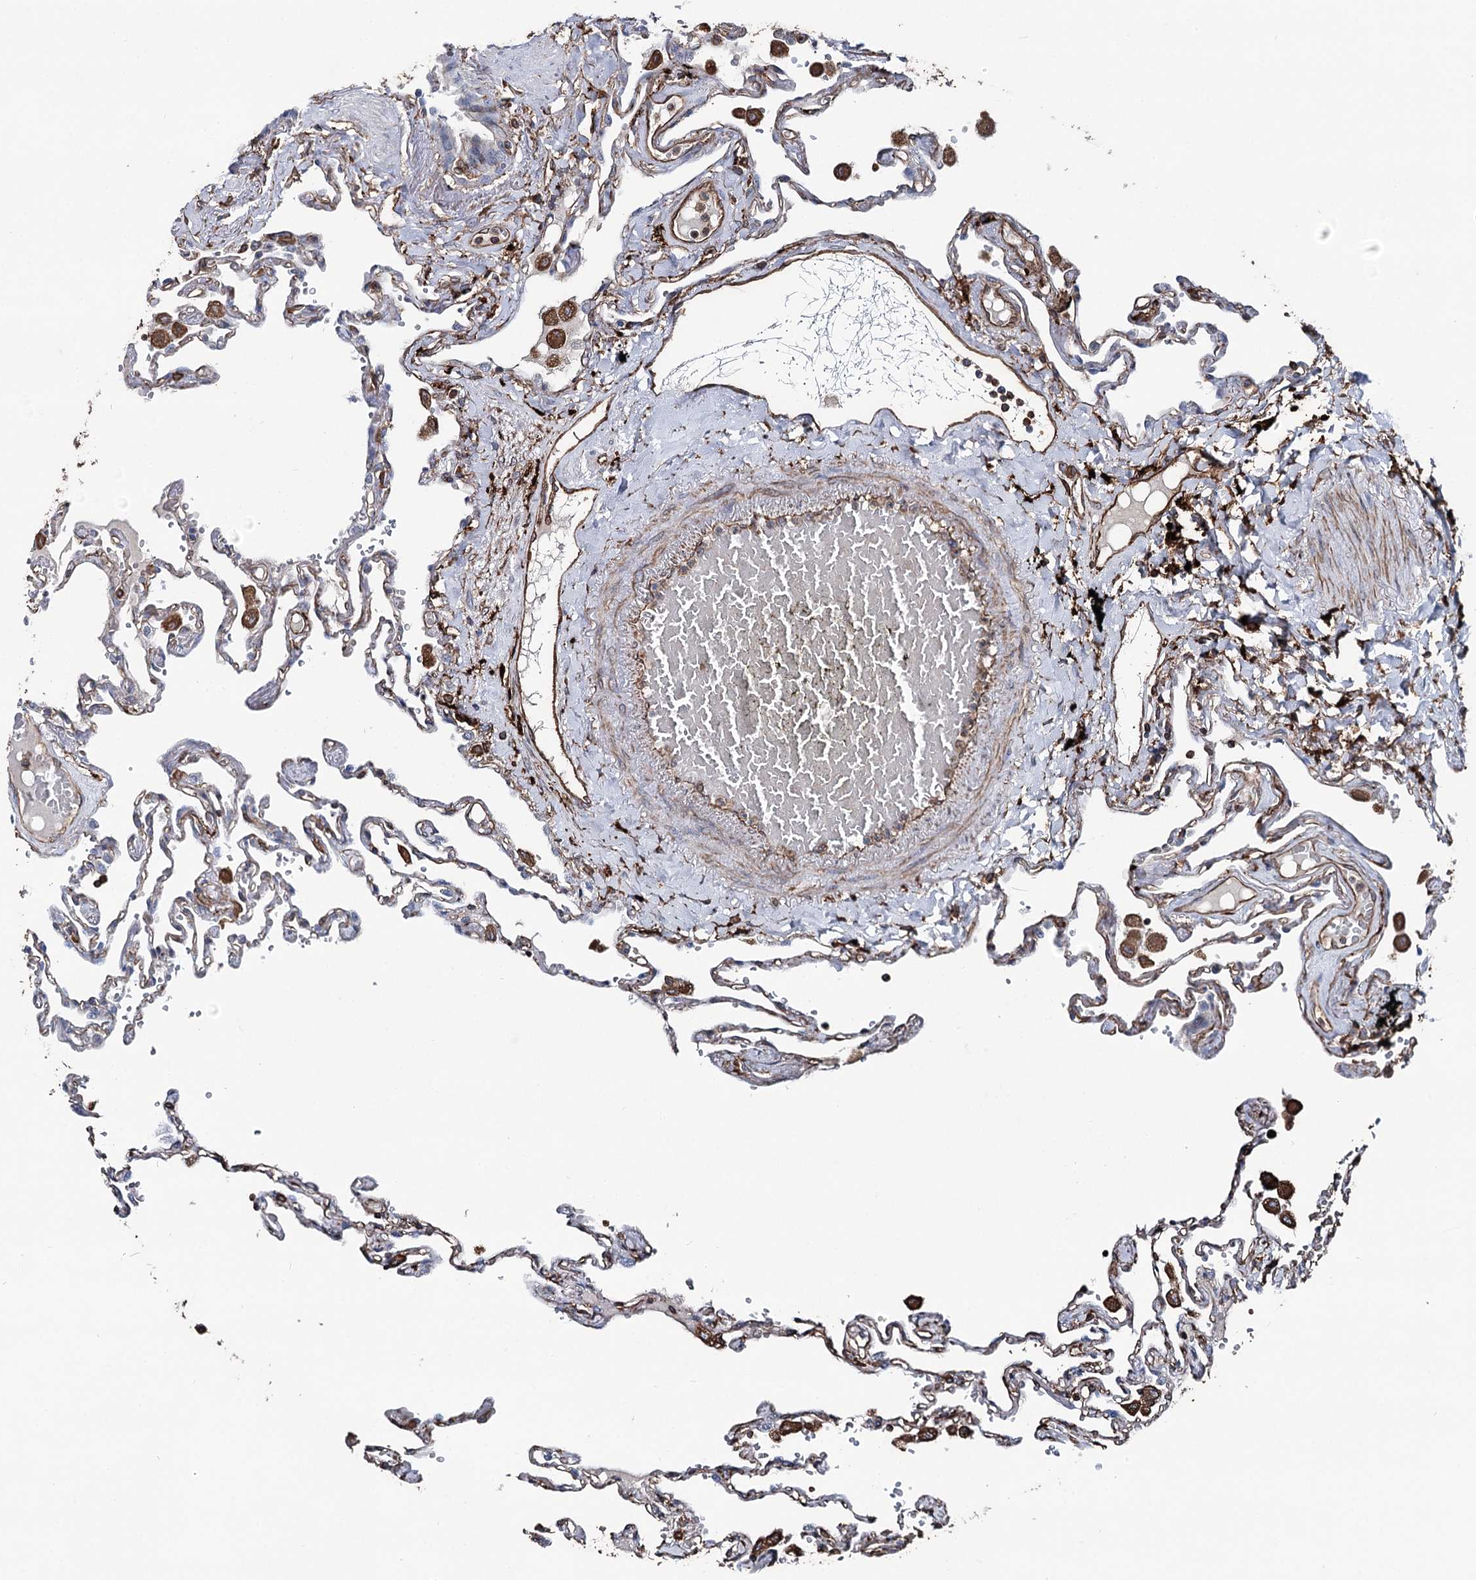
{"staining": {"intensity": "moderate", "quantity": "<25%", "location": "cytoplasmic/membranous"}, "tissue": "lung", "cell_type": "Alveolar cells", "image_type": "normal", "snomed": [{"axis": "morphology", "description": "Normal tissue, NOS"}, {"axis": "topography", "description": "Lung"}], "caption": "This histopathology image exhibits immunohistochemistry (IHC) staining of unremarkable lung, with low moderate cytoplasmic/membranous positivity in about <25% of alveolar cells.", "gene": "CLEC4M", "patient": {"sex": "female", "age": 67}}